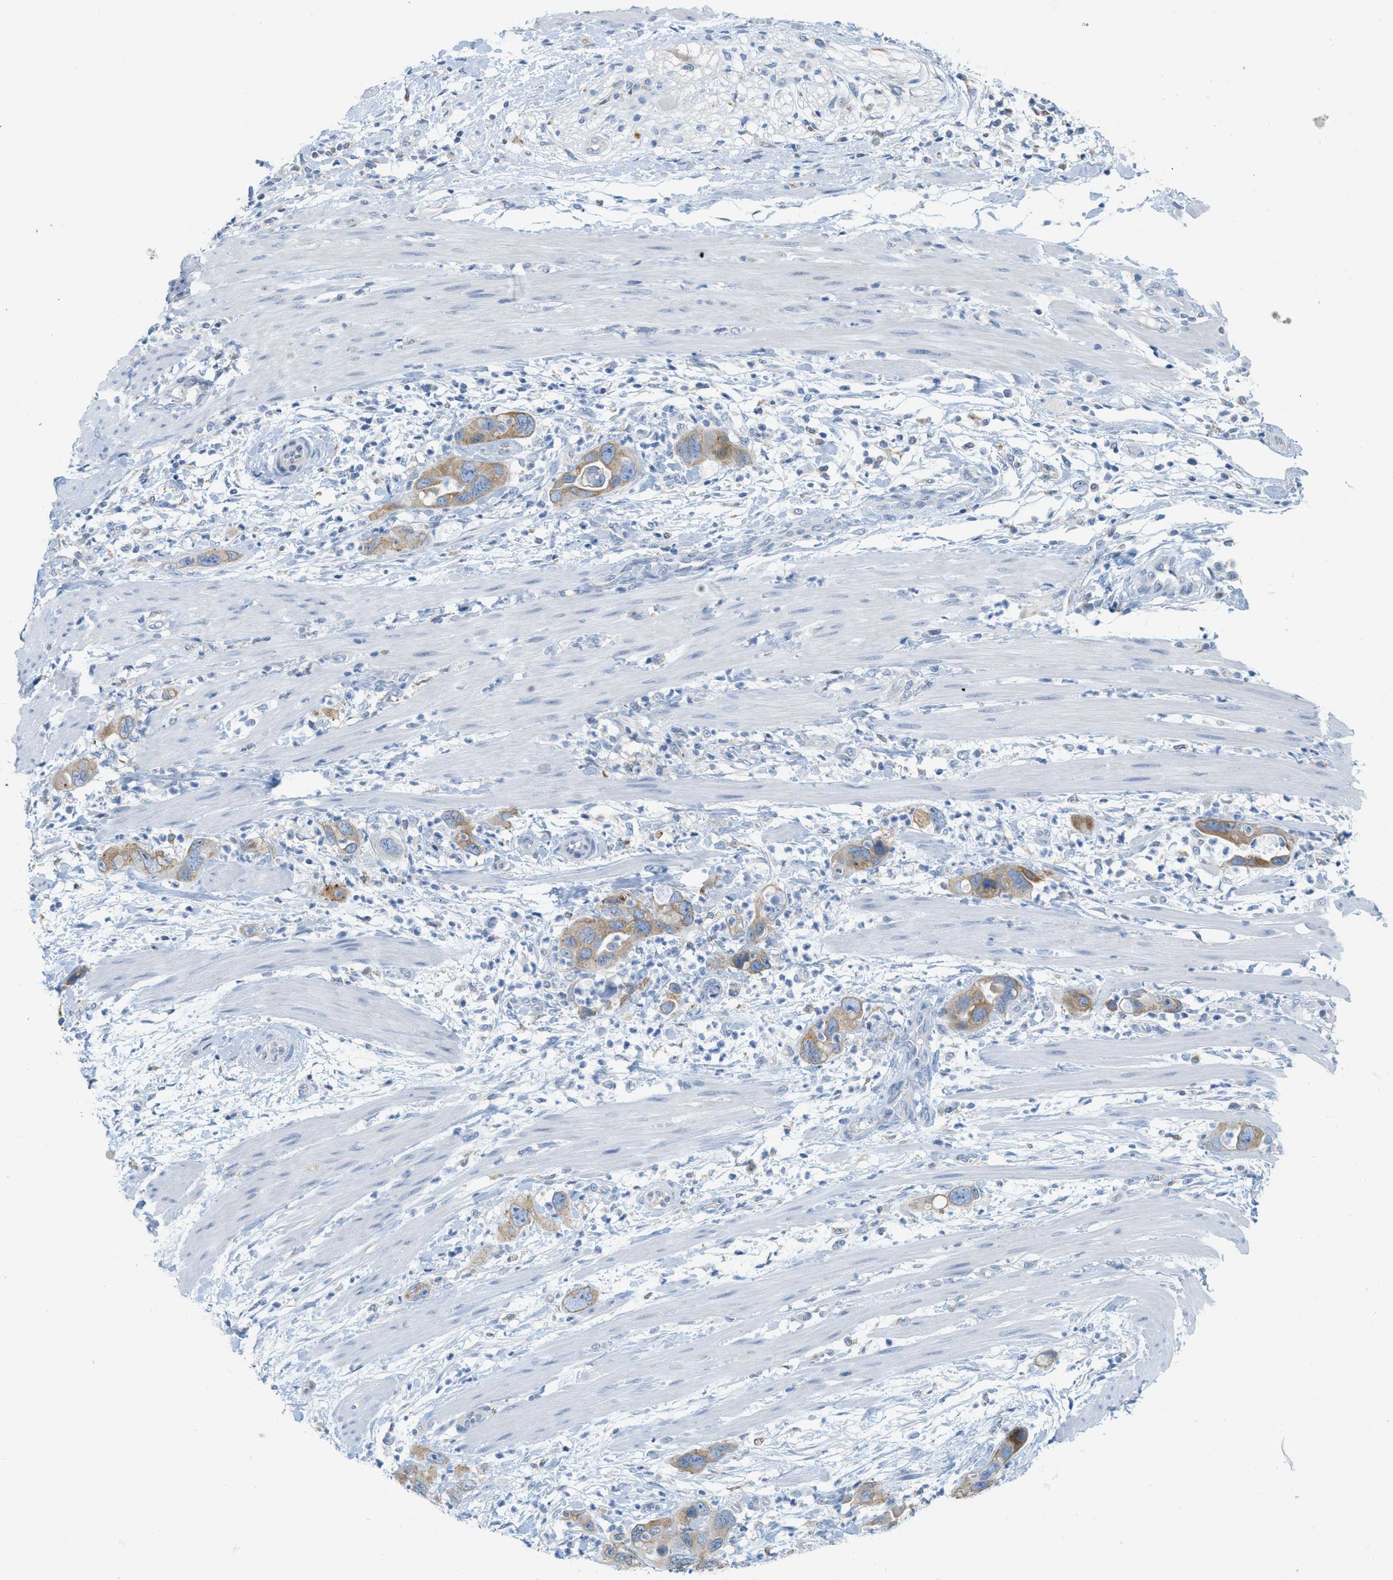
{"staining": {"intensity": "moderate", "quantity": ">75%", "location": "cytoplasmic/membranous"}, "tissue": "pancreatic cancer", "cell_type": "Tumor cells", "image_type": "cancer", "snomed": [{"axis": "morphology", "description": "Adenocarcinoma, NOS"}, {"axis": "topography", "description": "Pancreas"}], "caption": "Approximately >75% of tumor cells in human pancreatic cancer (adenocarcinoma) show moderate cytoplasmic/membranous protein positivity as visualized by brown immunohistochemical staining.", "gene": "TEX264", "patient": {"sex": "female", "age": 71}}